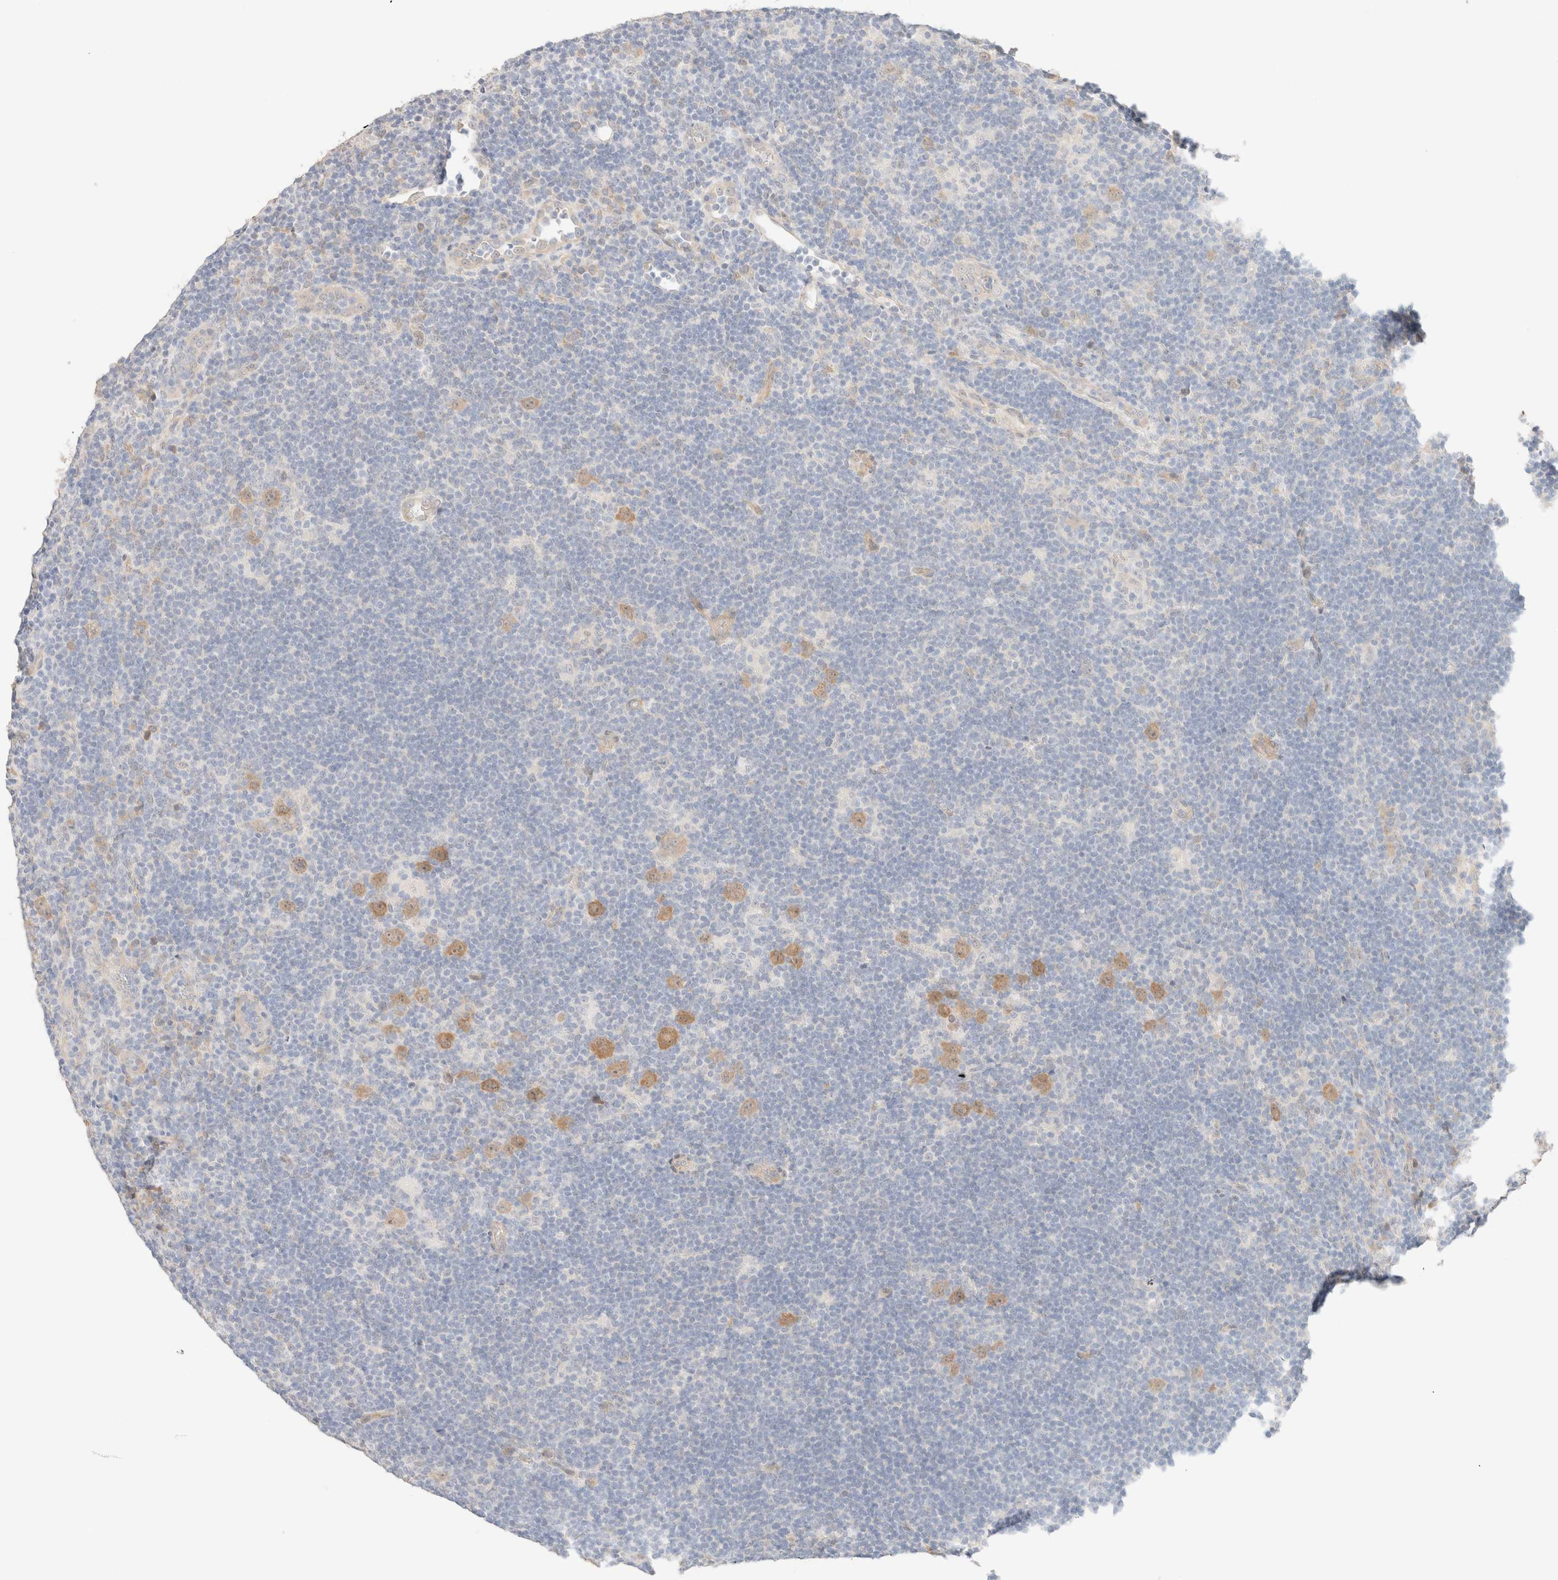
{"staining": {"intensity": "weak", "quantity": ">75%", "location": "cytoplasmic/membranous"}, "tissue": "lymphoma", "cell_type": "Tumor cells", "image_type": "cancer", "snomed": [{"axis": "morphology", "description": "Hodgkin's disease, NOS"}, {"axis": "topography", "description": "Lymph node"}], "caption": "DAB immunohistochemical staining of lymphoma displays weak cytoplasmic/membranous protein expression in approximately >75% of tumor cells.", "gene": "CSNK1E", "patient": {"sex": "female", "age": 57}}